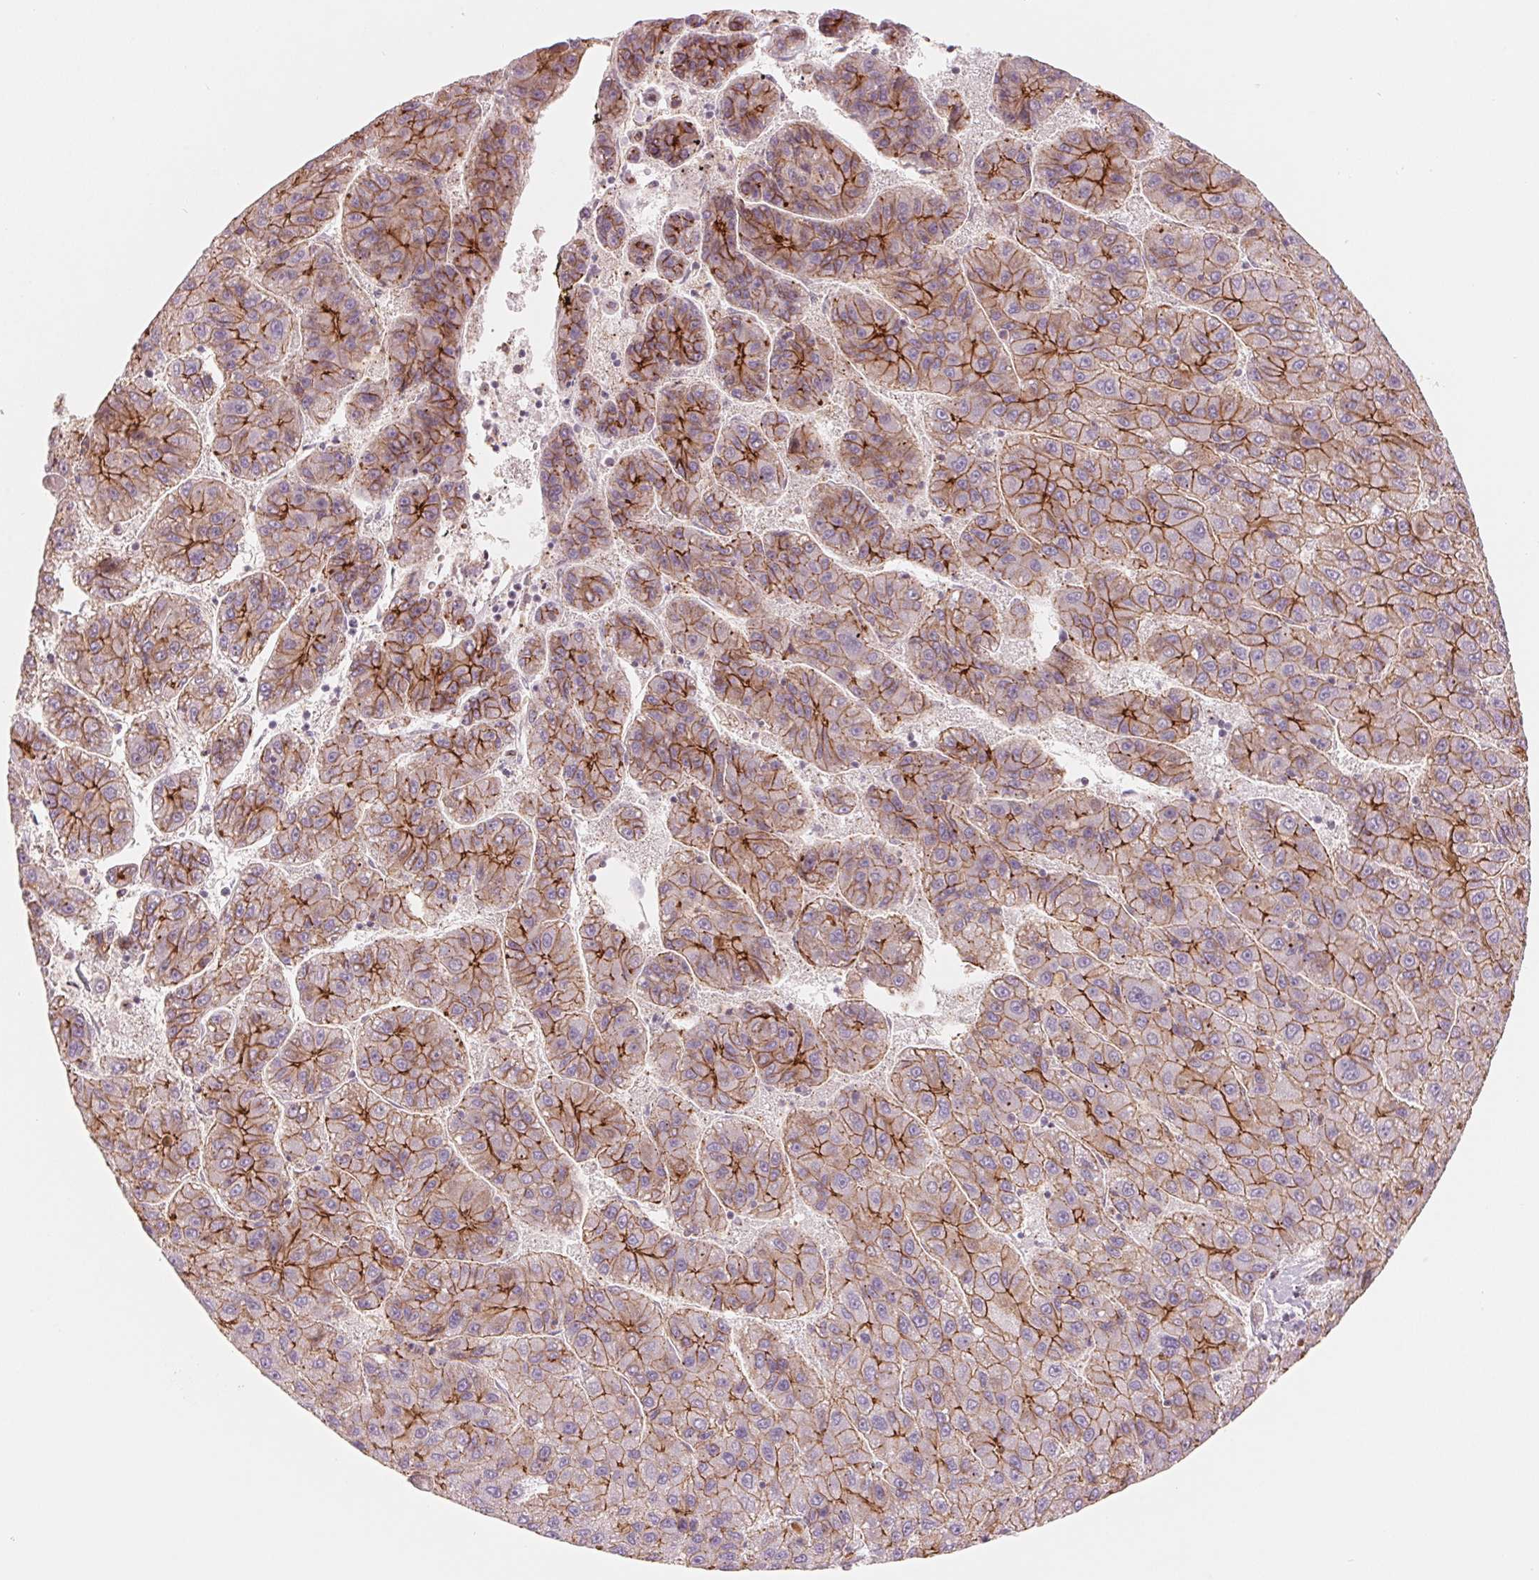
{"staining": {"intensity": "strong", "quantity": "25%-75%", "location": "cytoplasmic/membranous"}, "tissue": "liver cancer", "cell_type": "Tumor cells", "image_type": "cancer", "snomed": [{"axis": "morphology", "description": "Carcinoma, Hepatocellular, NOS"}, {"axis": "topography", "description": "Liver"}], "caption": "Approximately 25%-75% of tumor cells in human hepatocellular carcinoma (liver) exhibit strong cytoplasmic/membranous protein staining as visualized by brown immunohistochemical staining.", "gene": "SLC17A4", "patient": {"sex": "female", "age": 82}}